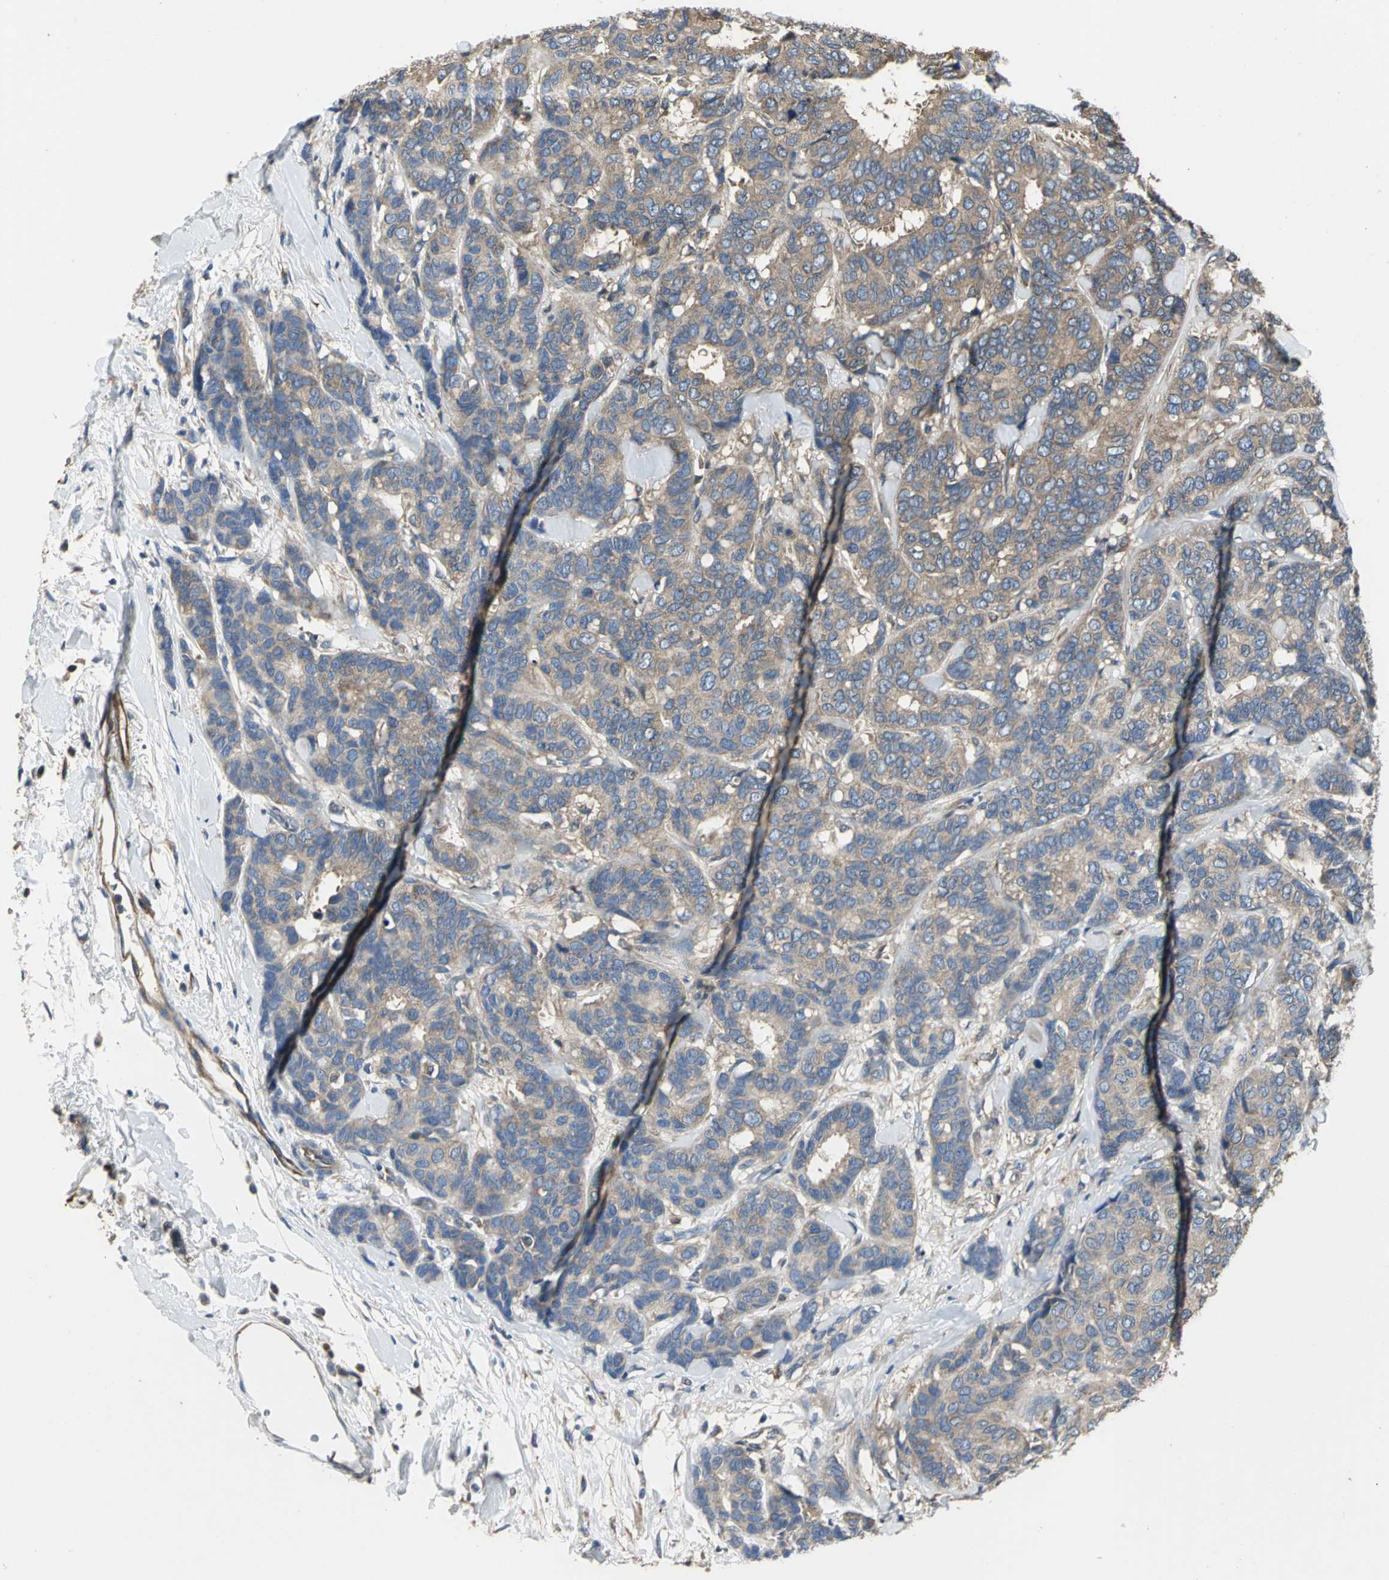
{"staining": {"intensity": "moderate", "quantity": ">75%", "location": "cytoplasmic/membranous"}, "tissue": "breast cancer", "cell_type": "Tumor cells", "image_type": "cancer", "snomed": [{"axis": "morphology", "description": "Duct carcinoma"}, {"axis": "topography", "description": "Breast"}], "caption": "This histopathology image displays immunohistochemistry (IHC) staining of breast invasive ductal carcinoma, with medium moderate cytoplasmic/membranous expression in approximately >75% of tumor cells.", "gene": "CHRNB1", "patient": {"sex": "female", "age": 87}}